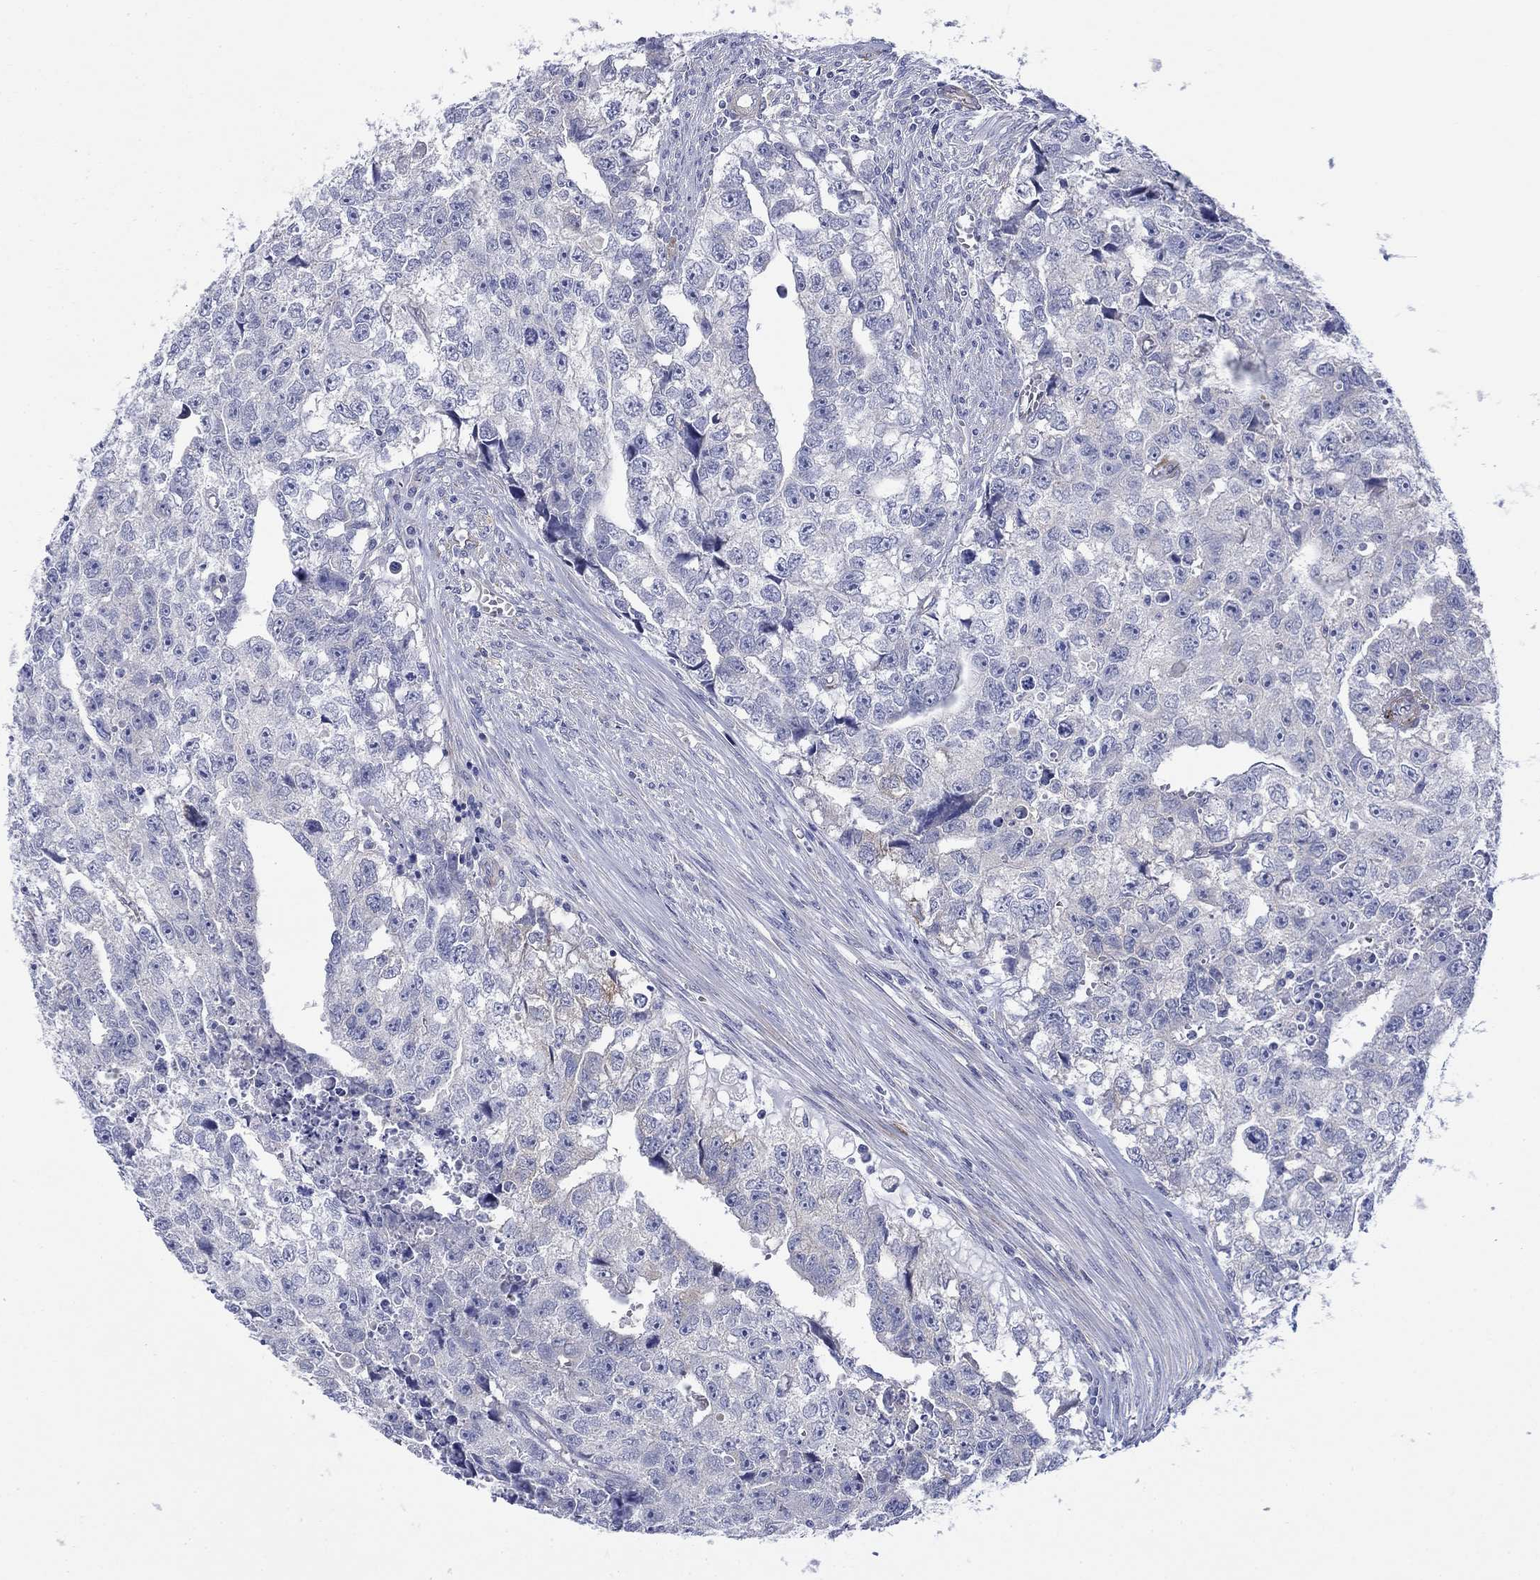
{"staining": {"intensity": "negative", "quantity": "none", "location": "none"}, "tissue": "testis cancer", "cell_type": "Tumor cells", "image_type": "cancer", "snomed": [{"axis": "morphology", "description": "Carcinoma, Embryonal, NOS"}, {"axis": "morphology", "description": "Teratoma, malignant, NOS"}, {"axis": "topography", "description": "Testis"}], "caption": "An image of teratoma (malignant) (testis) stained for a protein exhibits no brown staining in tumor cells.", "gene": "PTPRZ1", "patient": {"sex": "male", "age": 44}}